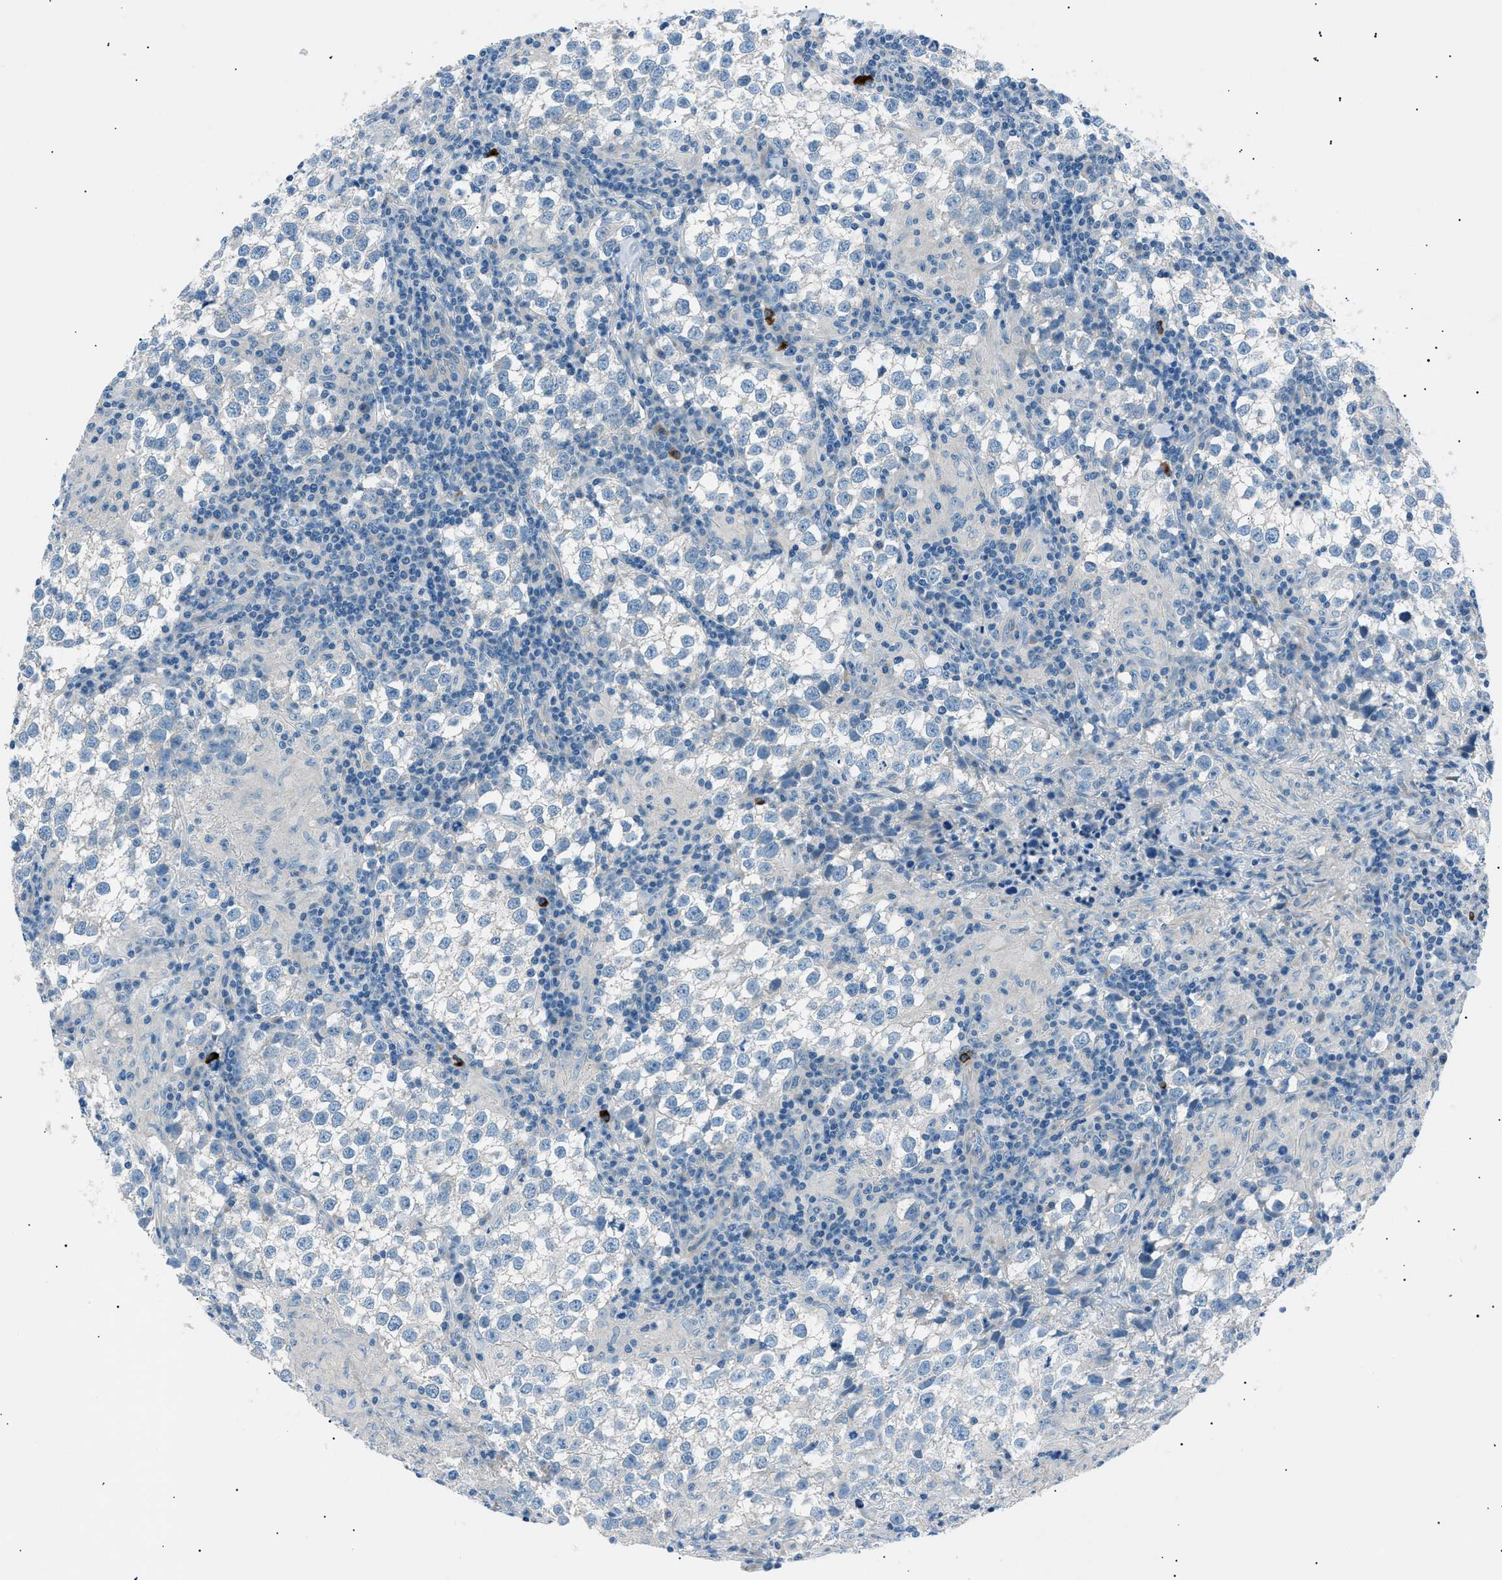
{"staining": {"intensity": "negative", "quantity": "none", "location": "none"}, "tissue": "testis cancer", "cell_type": "Tumor cells", "image_type": "cancer", "snomed": [{"axis": "morphology", "description": "Seminoma, NOS"}, {"axis": "morphology", "description": "Carcinoma, Embryonal, NOS"}, {"axis": "topography", "description": "Testis"}], "caption": "Immunohistochemistry micrograph of human testis cancer (embryonal carcinoma) stained for a protein (brown), which reveals no positivity in tumor cells.", "gene": "LRRC37B", "patient": {"sex": "male", "age": 36}}